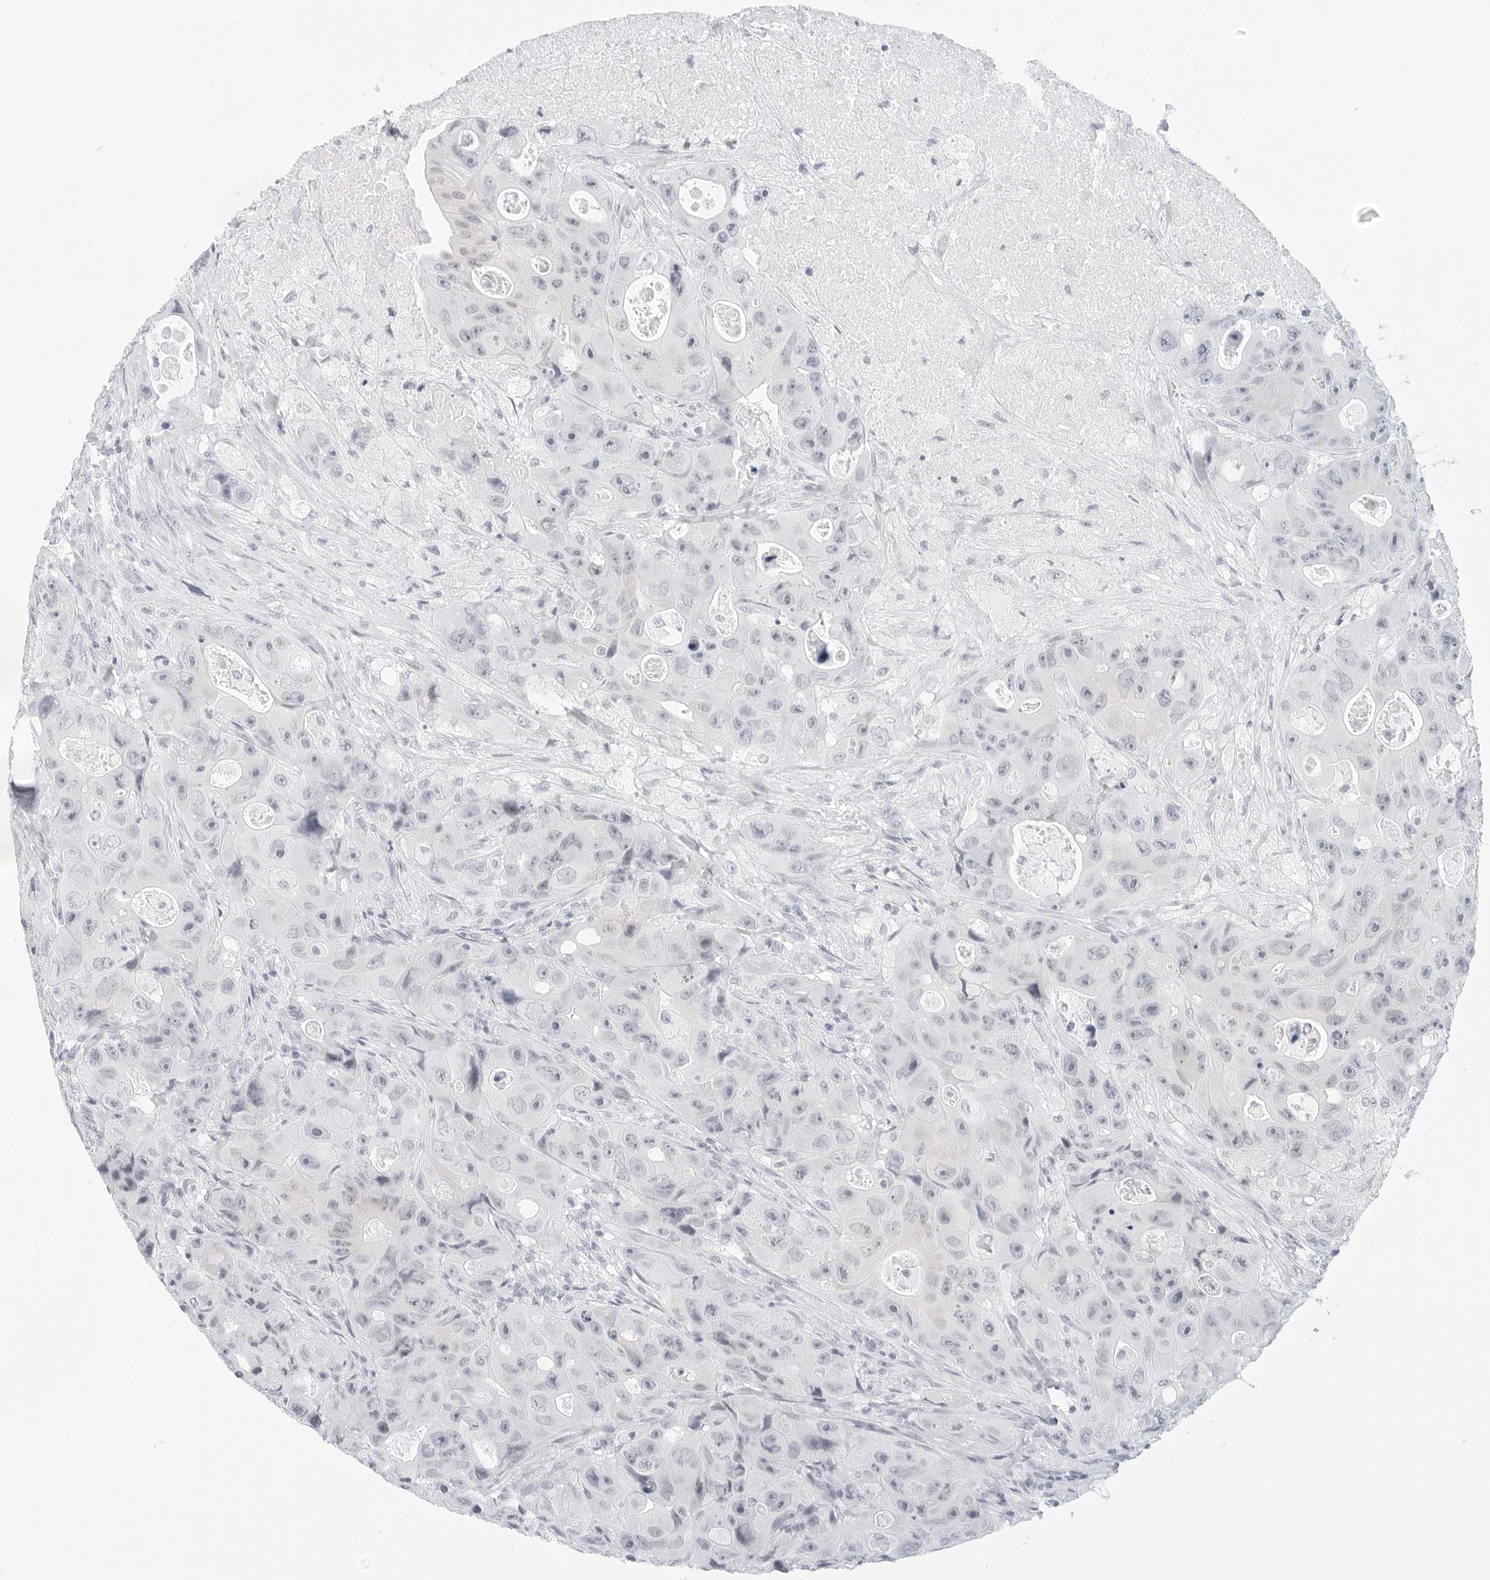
{"staining": {"intensity": "negative", "quantity": "none", "location": "none"}, "tissue": "colorectal cancer", "cell_type": "Tumor cells", "image_type": "cancer", "snomed": [{"axis": "morphology", "description": "Adenocarcinoma, NOS"}, {"axis": "topography", "description": "Colon"}], "caption": "A photomicrograph of colorectal adenocarcinoma stained for a protein displays no brown staining in tumor cells.", "gene": "CD22", "patient": {"sex": "female", "age": 46}}